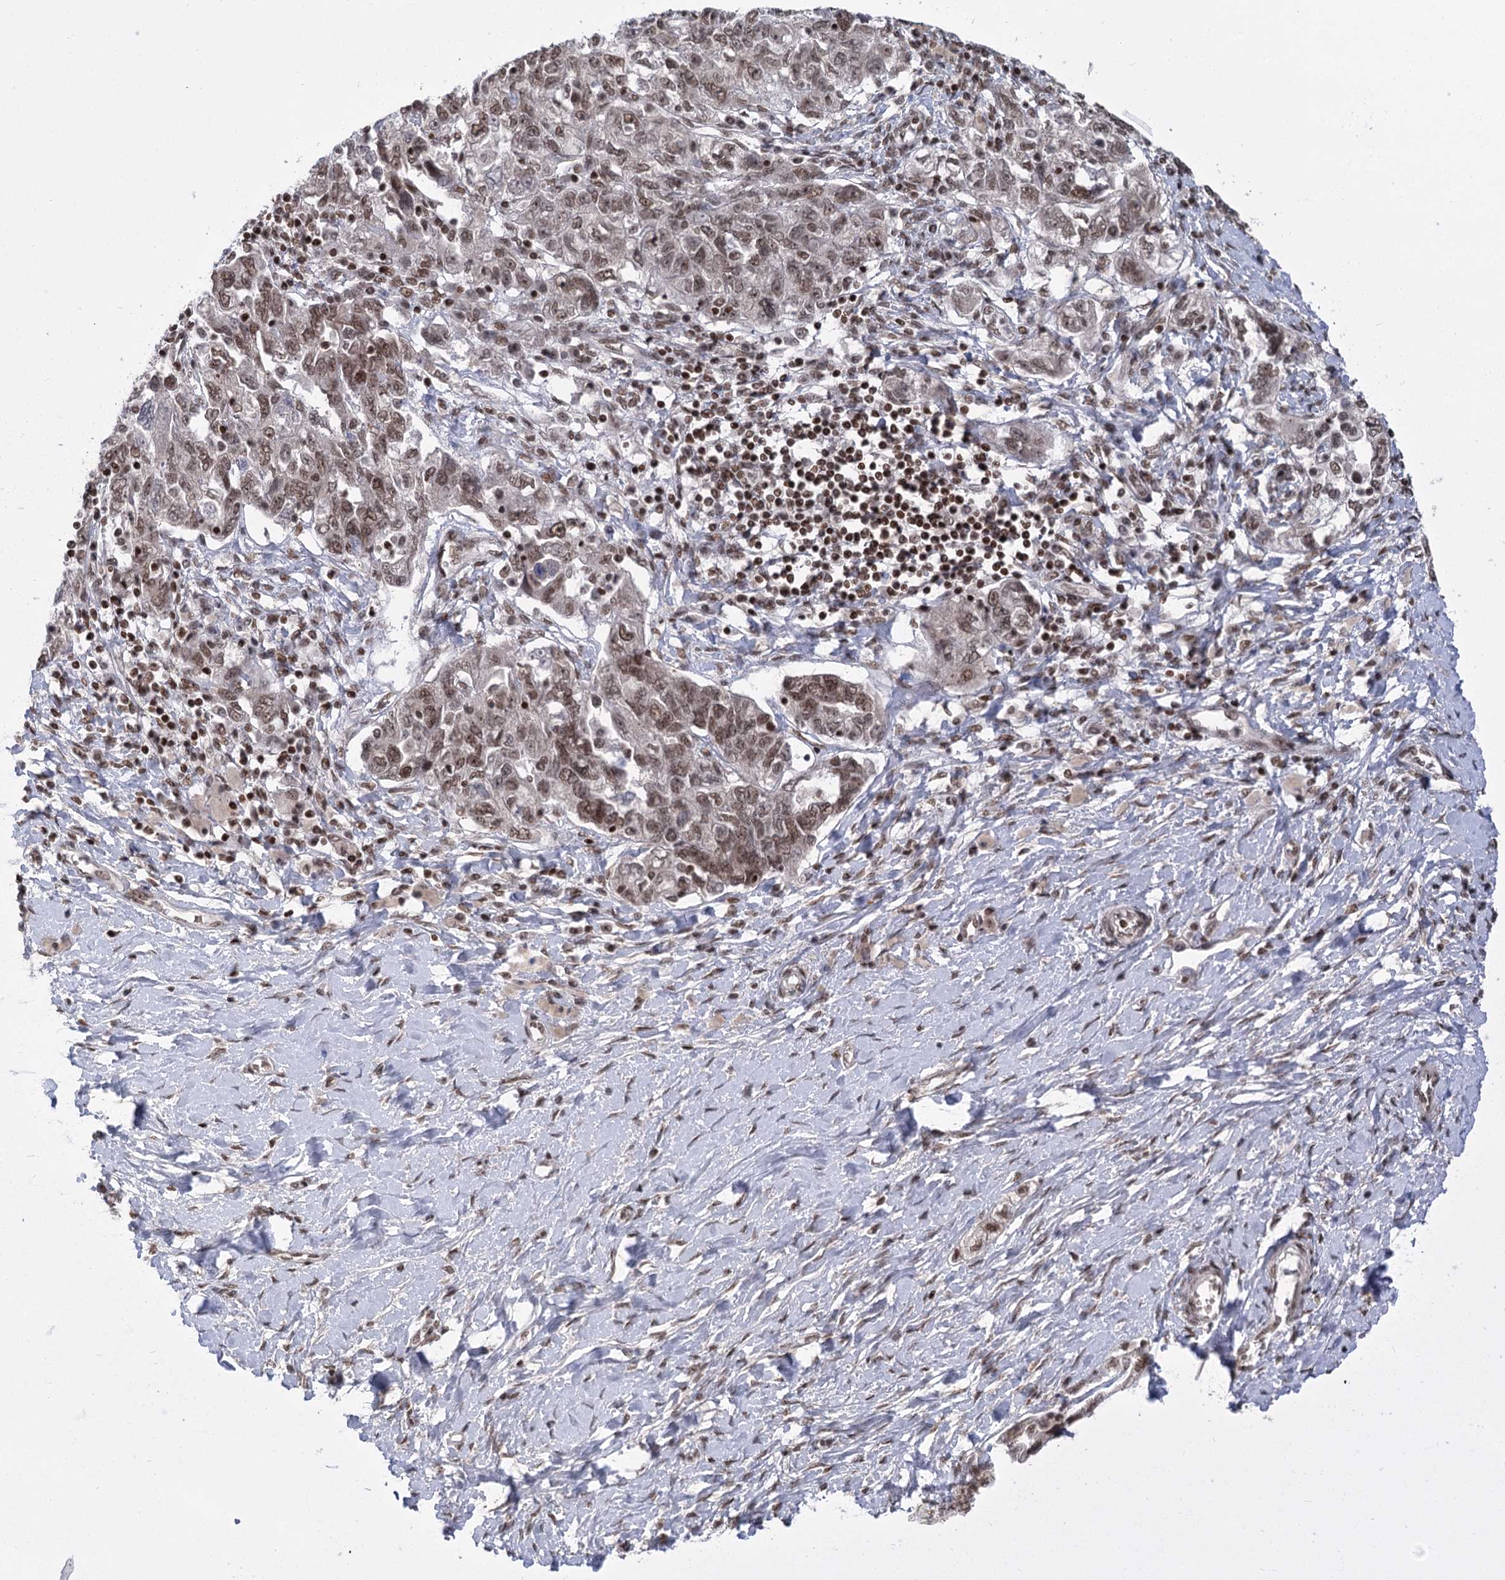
{"staining": {"intensity": "moderate", "quantity": ">75%", "location": "nuclear"}, "tissue": "ovarian cancer", "cell_type": "Tumor cells", "image_type": "cancer", "snomed": [{"axis": "morphology", "description": "Carcinoma, NOS"}, {"axis": "morphology", "description": "Cystadenocarcinoma, serous, NOS"}, {"axis": "topography", "description": "Ovary"}], "caption": "A medium amount of moderate nuclear expression is identified in about >75% of tumor cells in ovarian cancer (serous cystadenocarcinoma) tissue. The staining was performed using DAB (3,3'-diaminobenzidine), with brown indicating positive protein expression. Nuclei are stained blue with hematoxylin.", "gene": "CGGBP1", "patient": {"sex": "female", "age": 69}}